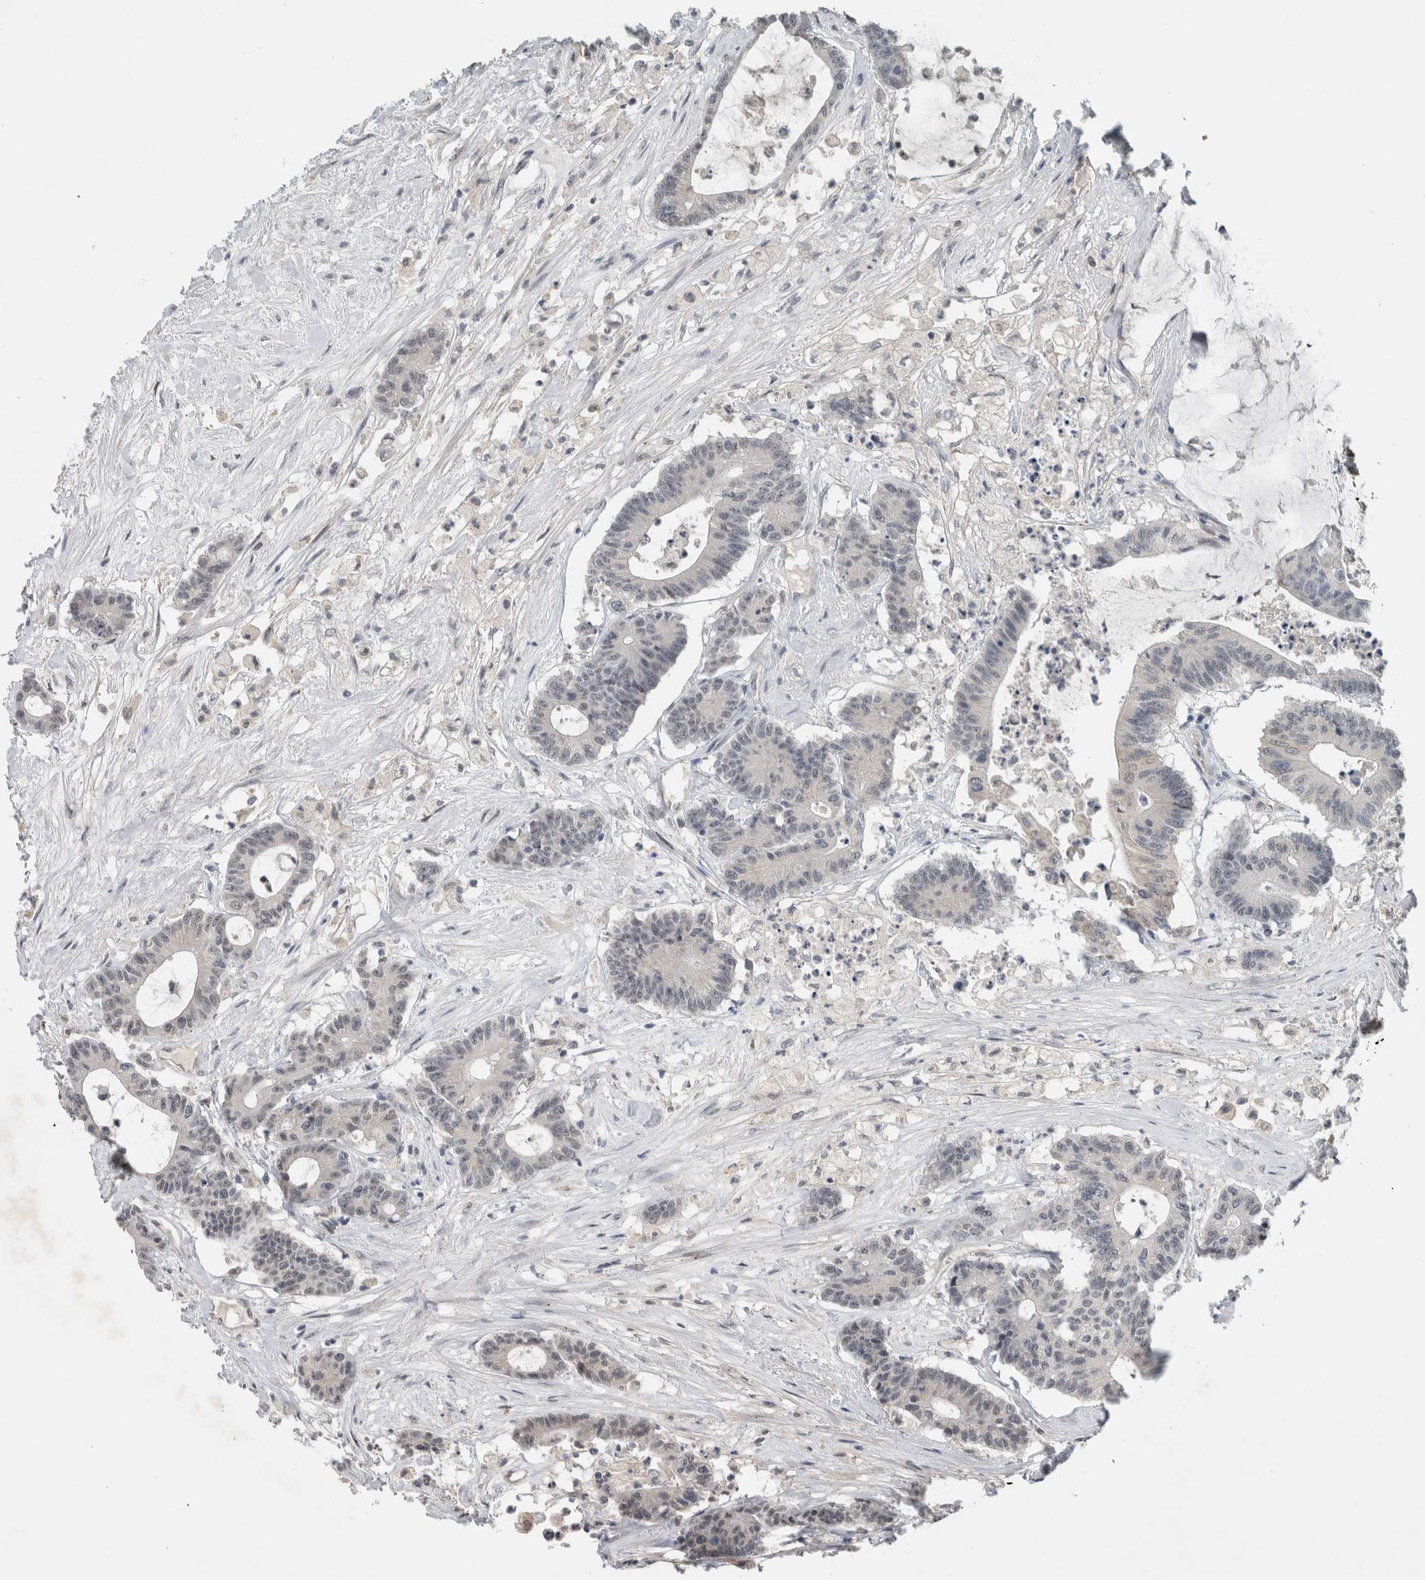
{"staining": {"intensity": "negative", "quantity": "none", "location": "none"}, "tissue": "colorectal cancer", "cell_type": "Tumor cells", "image_type": "cancer", "snomed": [{"axis": "morphology", "description": "Adenocarcinoma, NOS"}, {"axis": "topography", "description": "Colon"}], "caption": "Immunohistochemistry (IHC) histopathology image of colorectal cancer stained for a protein (brown), which shows no staining in tumor cells. The staining was performed using DAB to visualize the protein expression in brown, while the nuclei were stained in blue with hematoxylin (Magnification: 20x).", "gene": "PRXL2A", "patient": {"sex": "female", "age": 84}}